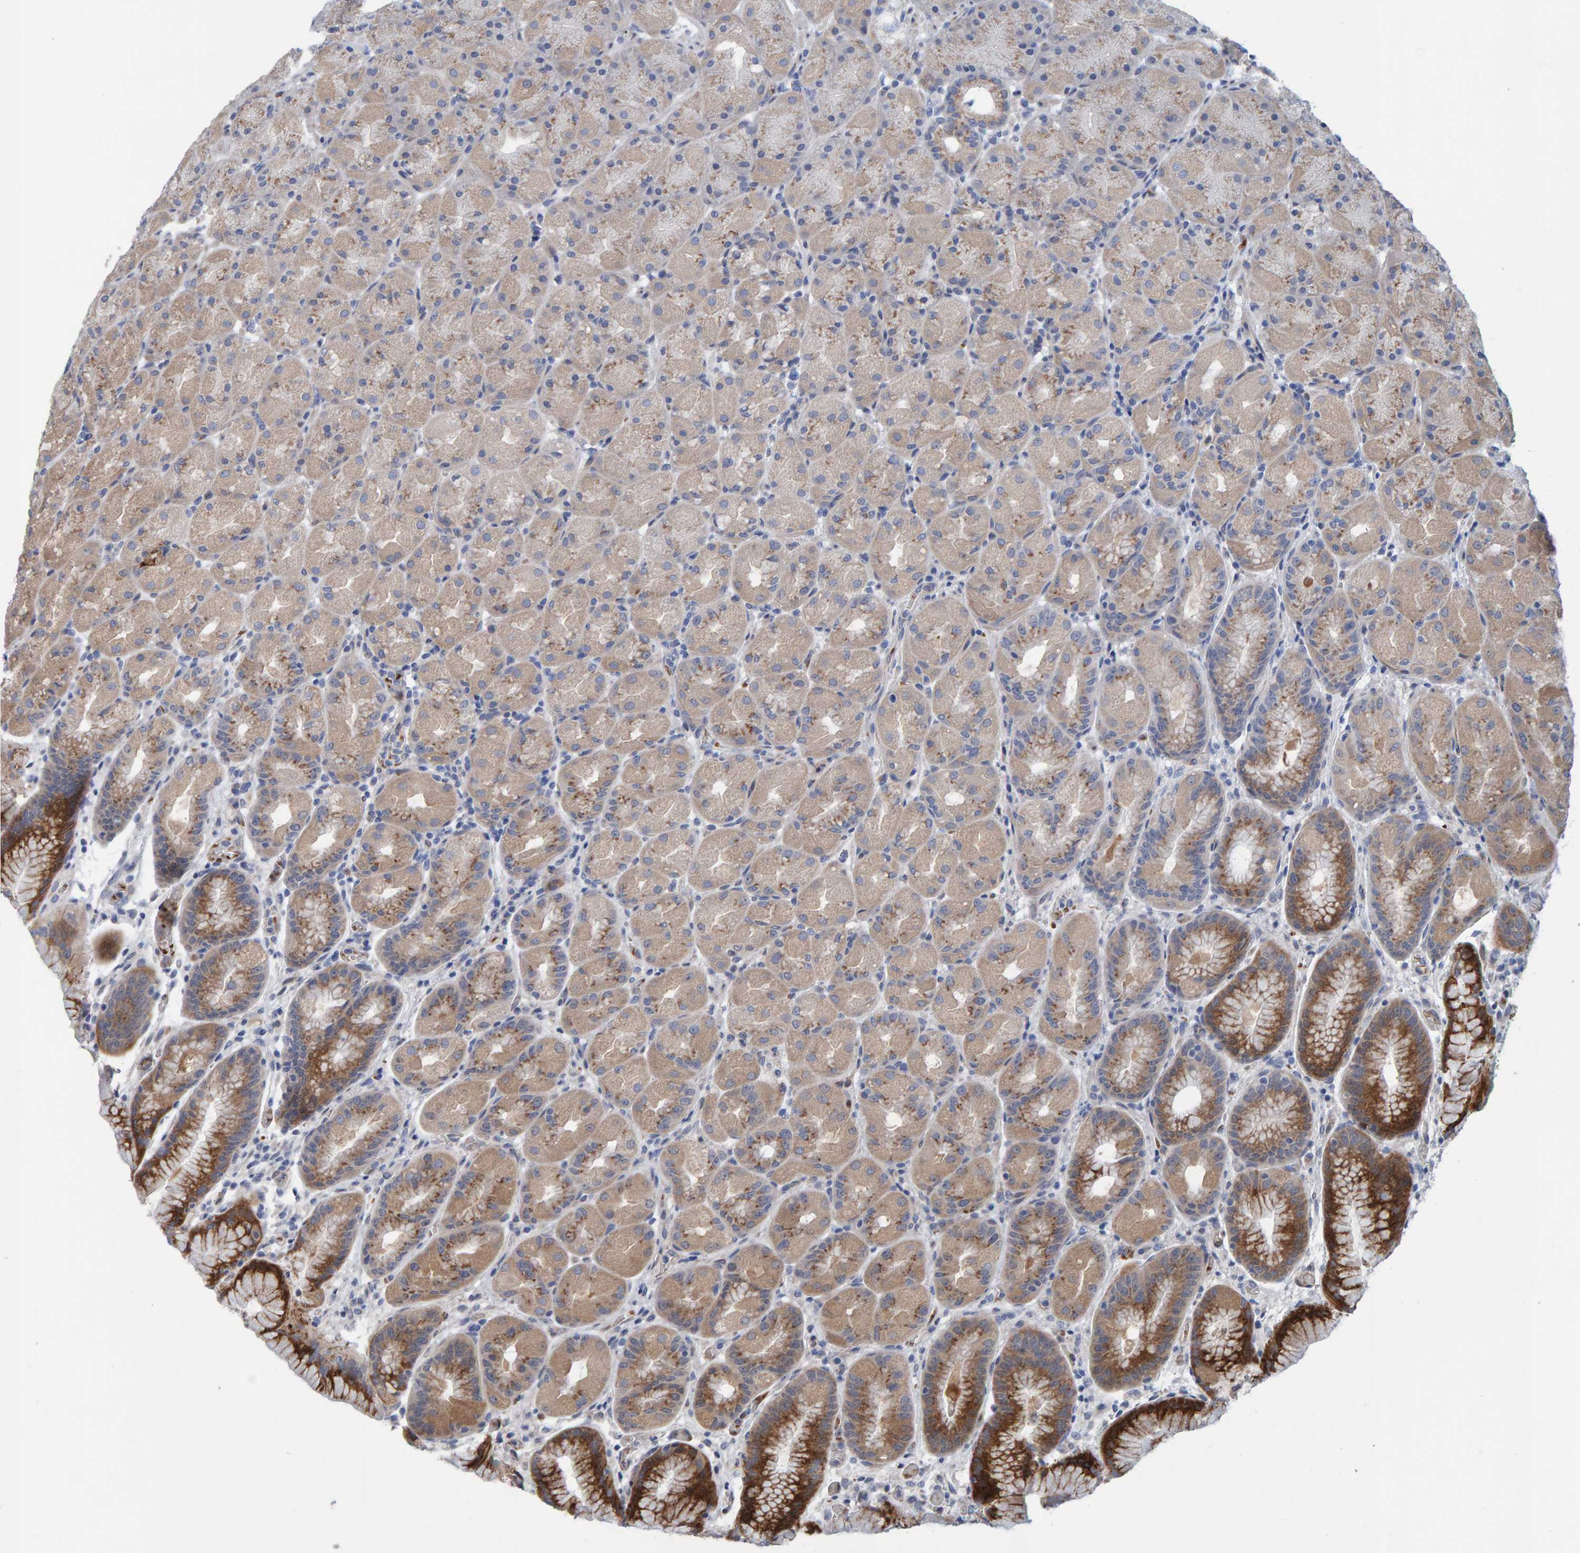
{"staining": {"intensity": "strong", "quantity": "<25%", "location": "cytoplasmic/membranous"}, "tissue": "stomach", "cell_type": "Glandular cells", "image_type": "normal", "snomed": [{"axis": "morphology", "description": "Normal tissue, NOS"}, {"axis": "topography", "description": "Stomach, upper"}, {"axis": "topography", "description": "Stomach"}], "caption": "About <25% of glandular cells in unremarkable human stomach reveal strong cytoplasmic/membranous protein staining as visualized by brown immunohistochemical staining.", "gene": "MFSD6L", "patient": {"sex": "male", "age": 48}}